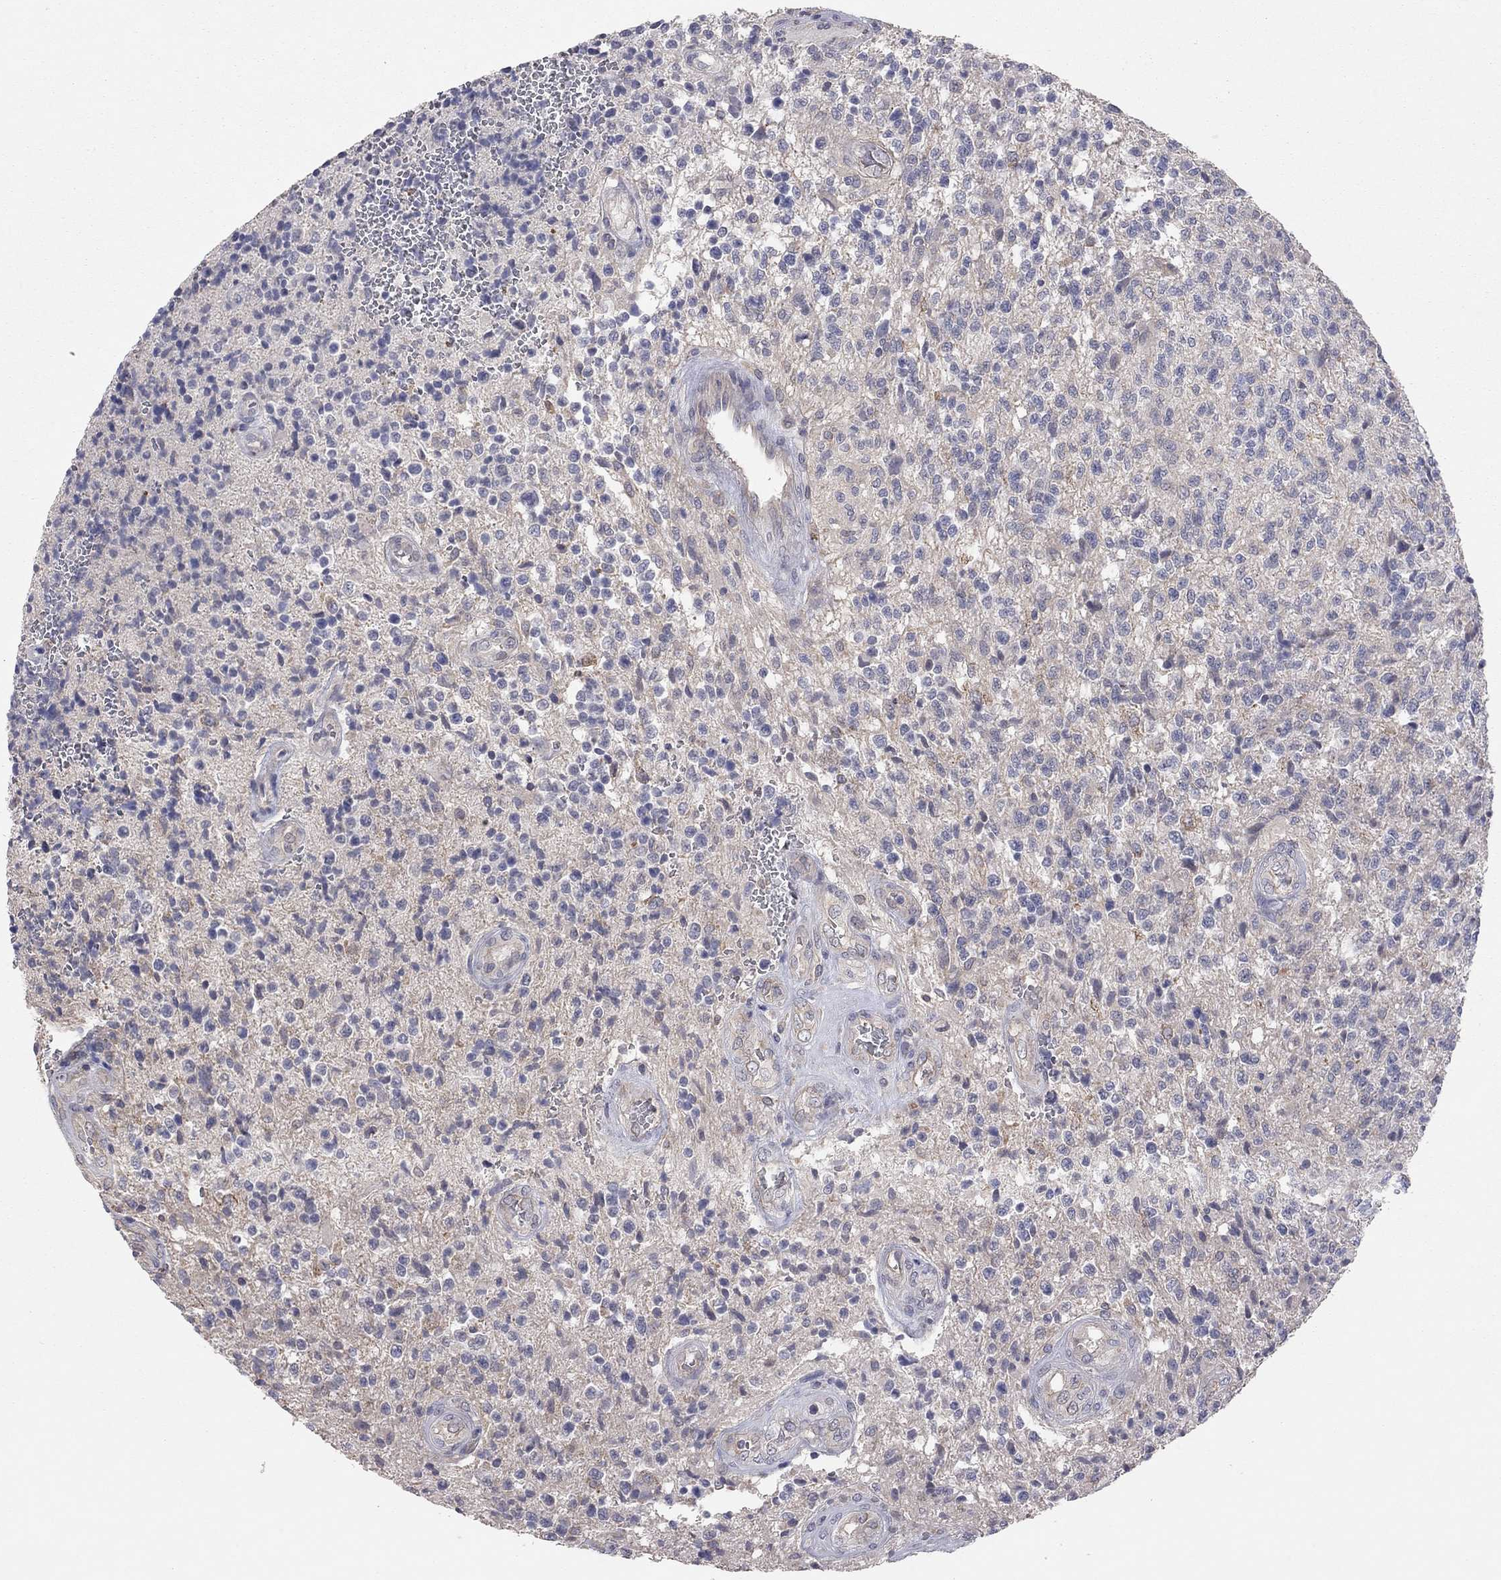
{"staining": {"intensity": "negative", "quantity": "none", "location": "none"}, "tissue": "glioma", "cell_type": "Tumor cells", "image_type": "cancer", "snomed": [{"axis": "morphology", "description": "Glioma, malignant, High grade"}, {"axis": "topography", "description": "Brain"}], "caption": "An immunohistochemistry micrograph of high-grade glioma (malignant) is shown. There is no staining in tumor cells of high-grade glioma (malignant).", "gene": "KCNB1", "patient": {"sex": "male", "age": 56}}